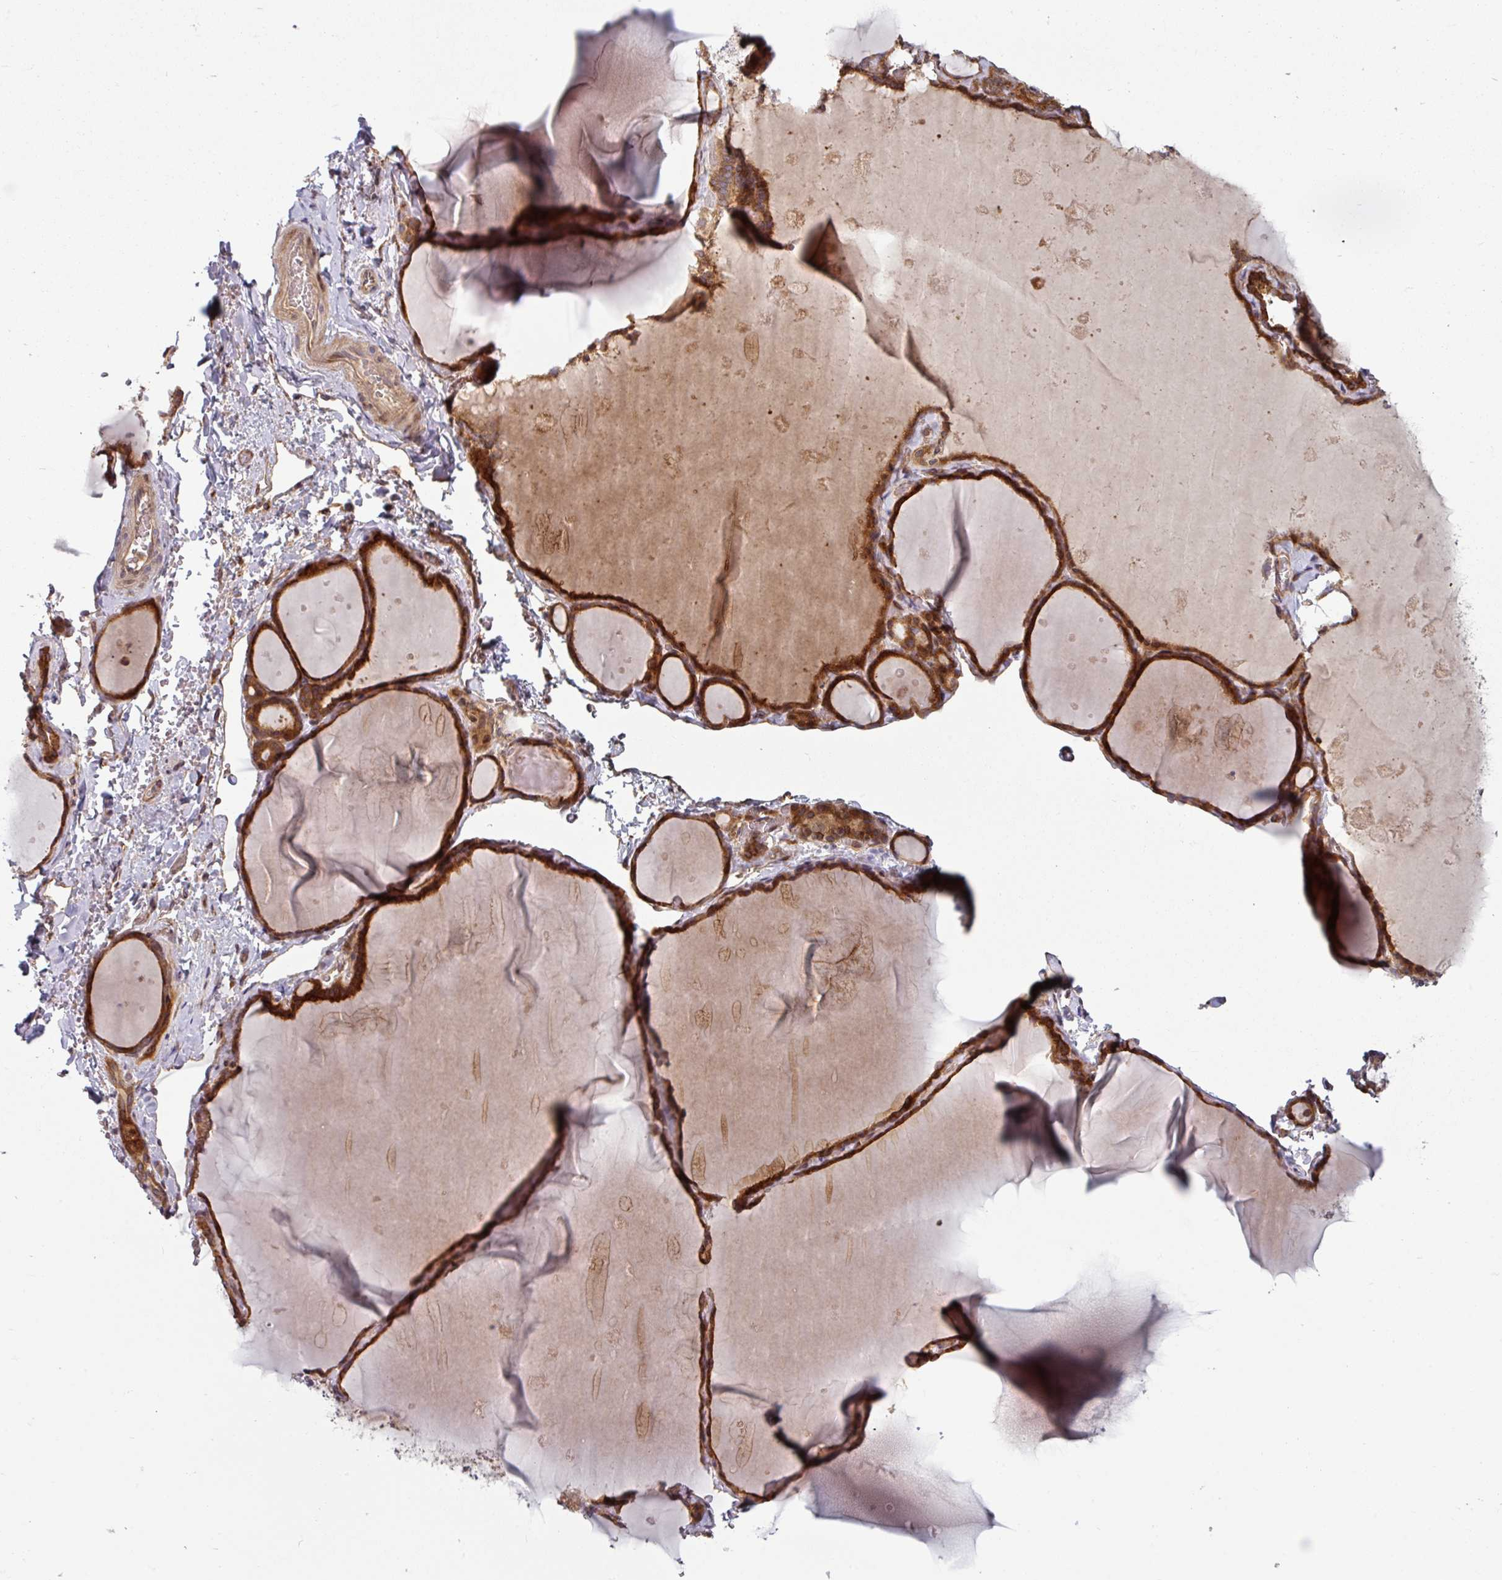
{"staining": {"intensity": "strong", "quantity": ">75%", "location": "cytoplasmic/membranous"}, "tissue": "thyroid gland", "cell_type": "Glandular cells", "image_type": "normal", "snomed": [{"axis": "morphology", "description": "Normal tissue, NOS"}, {"axis": "topography", "description": "Thyroid gland"}], "caption": "Approximately >75% of glandular cells in unremarkable thyroid gland display strong cytoplasmic/membranous protein positivity as visualized by brown immunohistochemical staining.", "gene": "RAB5A", "patient": {"sex": "female", "age": 49}}